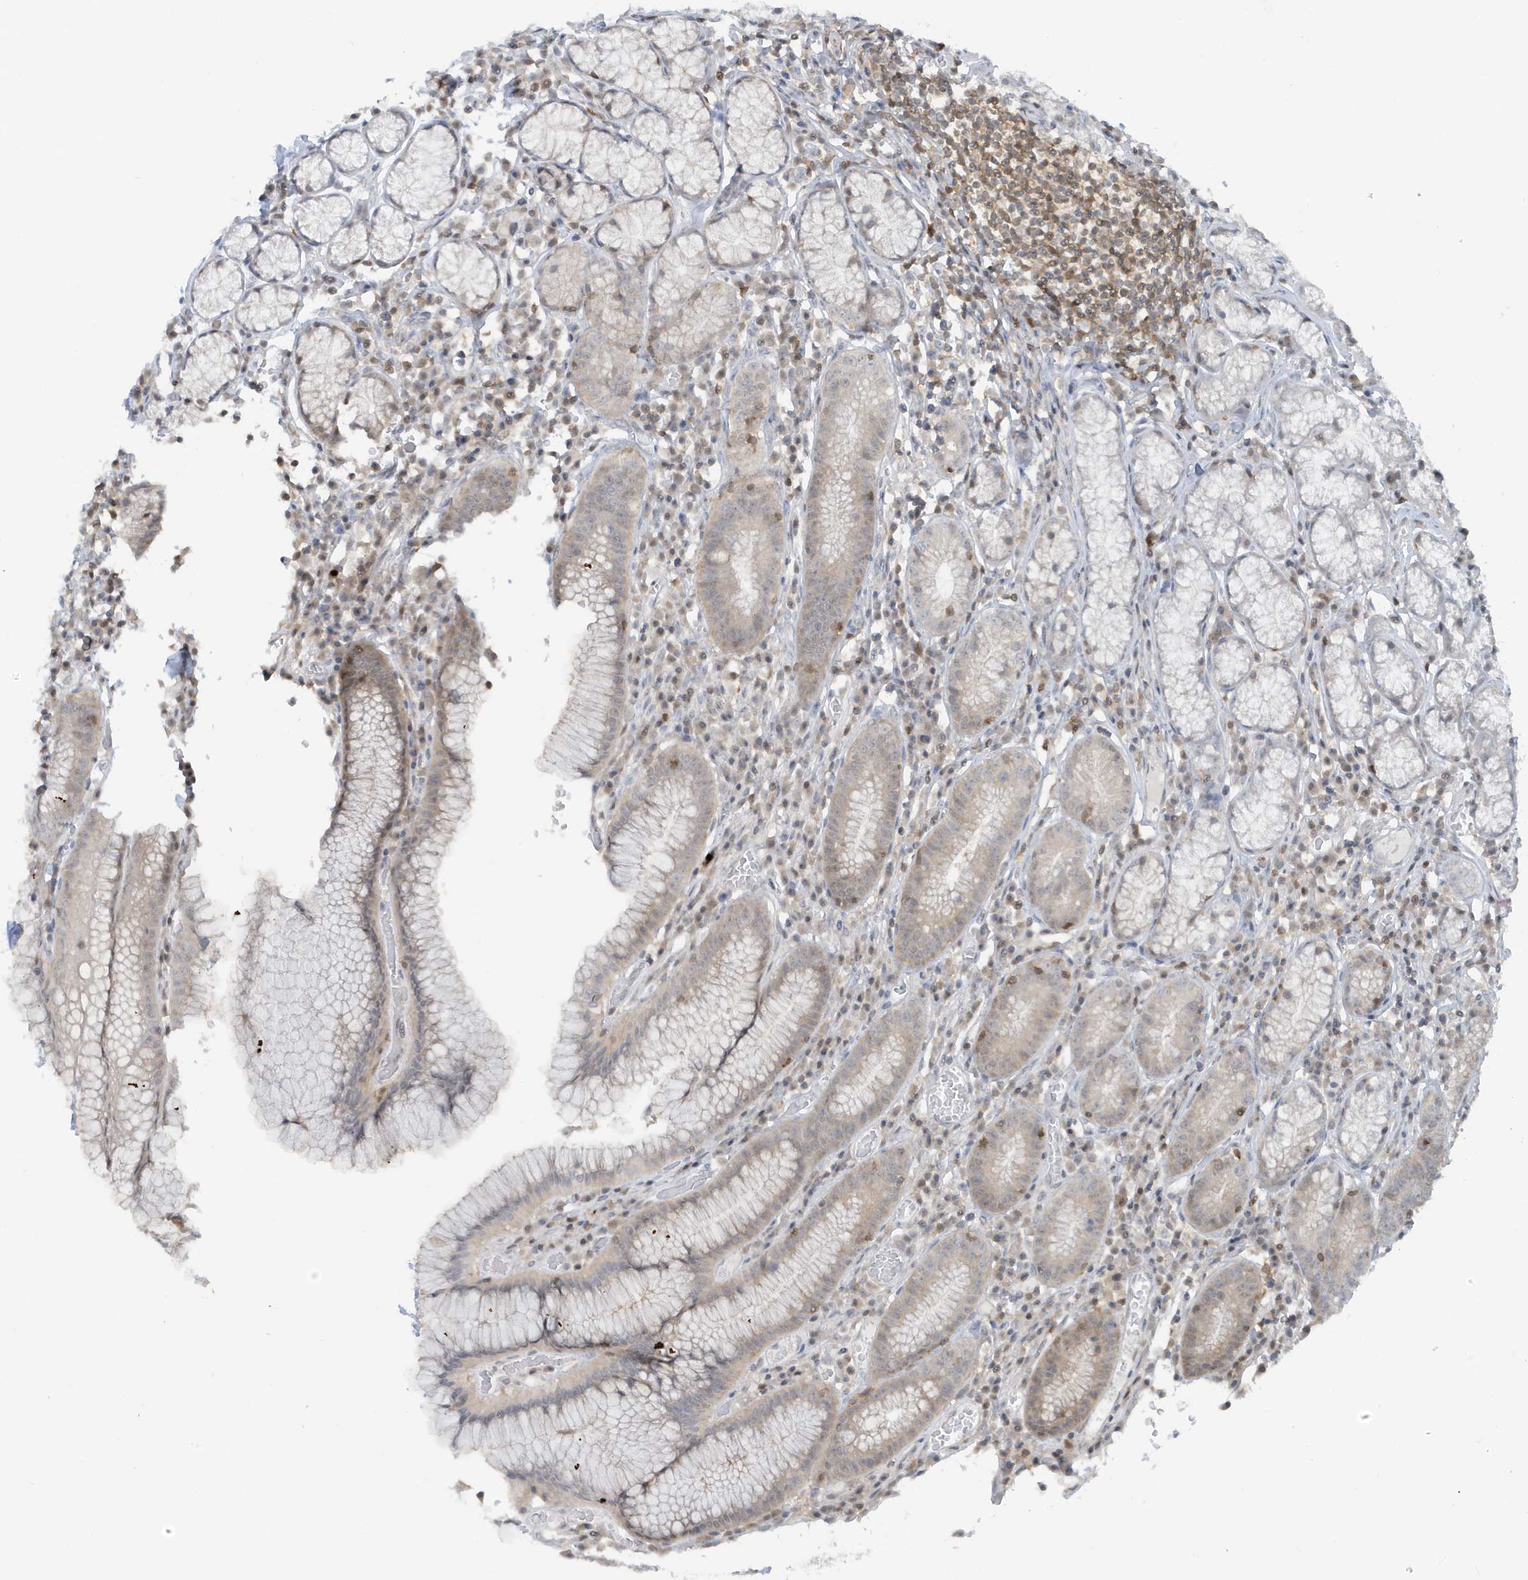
{"staining": {"intensity": "weak", "quantity": "25%-75%", "location": "cytoplasmic/membranous"}, "tissue": "stomach", "cell_type": "Glandular cells", "image_type": "normal", "snomed": [{"axis": "morphology", "description": "Normal tissue, NOS"}, {"axis": "topography", "description": "Stomach"}], "caption": "An IHC histopathology image of benign tissue is shown. Protein staining in brown labels weak cytoplasmic/membranous positivity in stomach within glandular cells.", "gene": "OGA", "patient": {"sex": "male", "age": 55}}